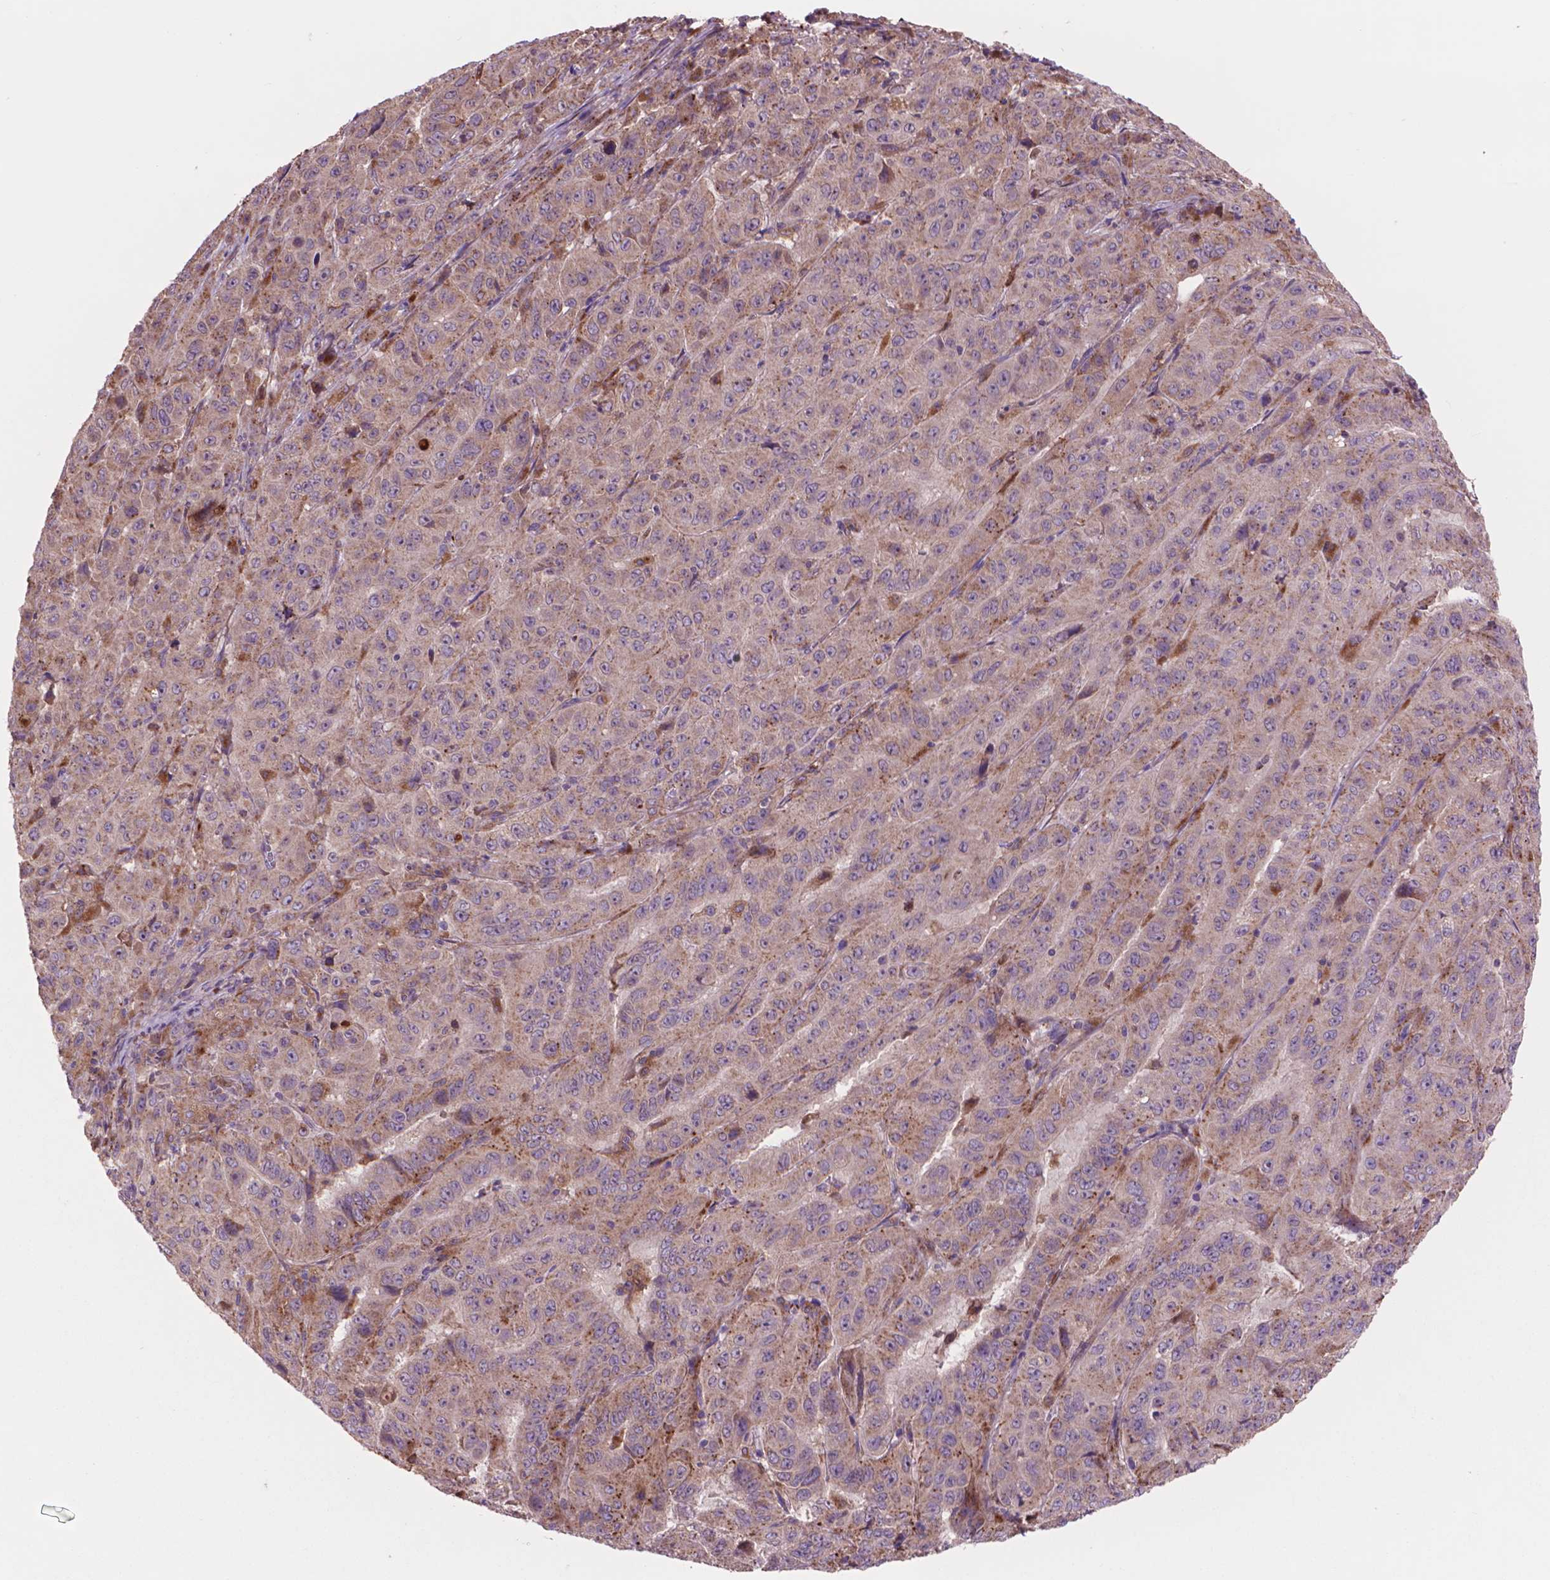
{"staining": {"intensity": "moderate", "quantity": "25%-75%", "location": "cytoplasmic/membranous"}, "tissue": "pancreatic cancer", "cell_type": "Tumor cells", "image_type": "cancer", "snomed": [{"axis": "morphology", "description": "Adenocarcinoma, NOS"}, {"axis": "topography", "description": "Pancreas"}], "caption": "Immunohistochemical staining of human pancreatic cancer (adenocarcinoma) exhibits medium levels of moderate cytoplasmic/membranous protein expression in about 25%-75% of tumor cells.", "gene": "GLB1", "patient": {"sex": "male", "age": 63}}